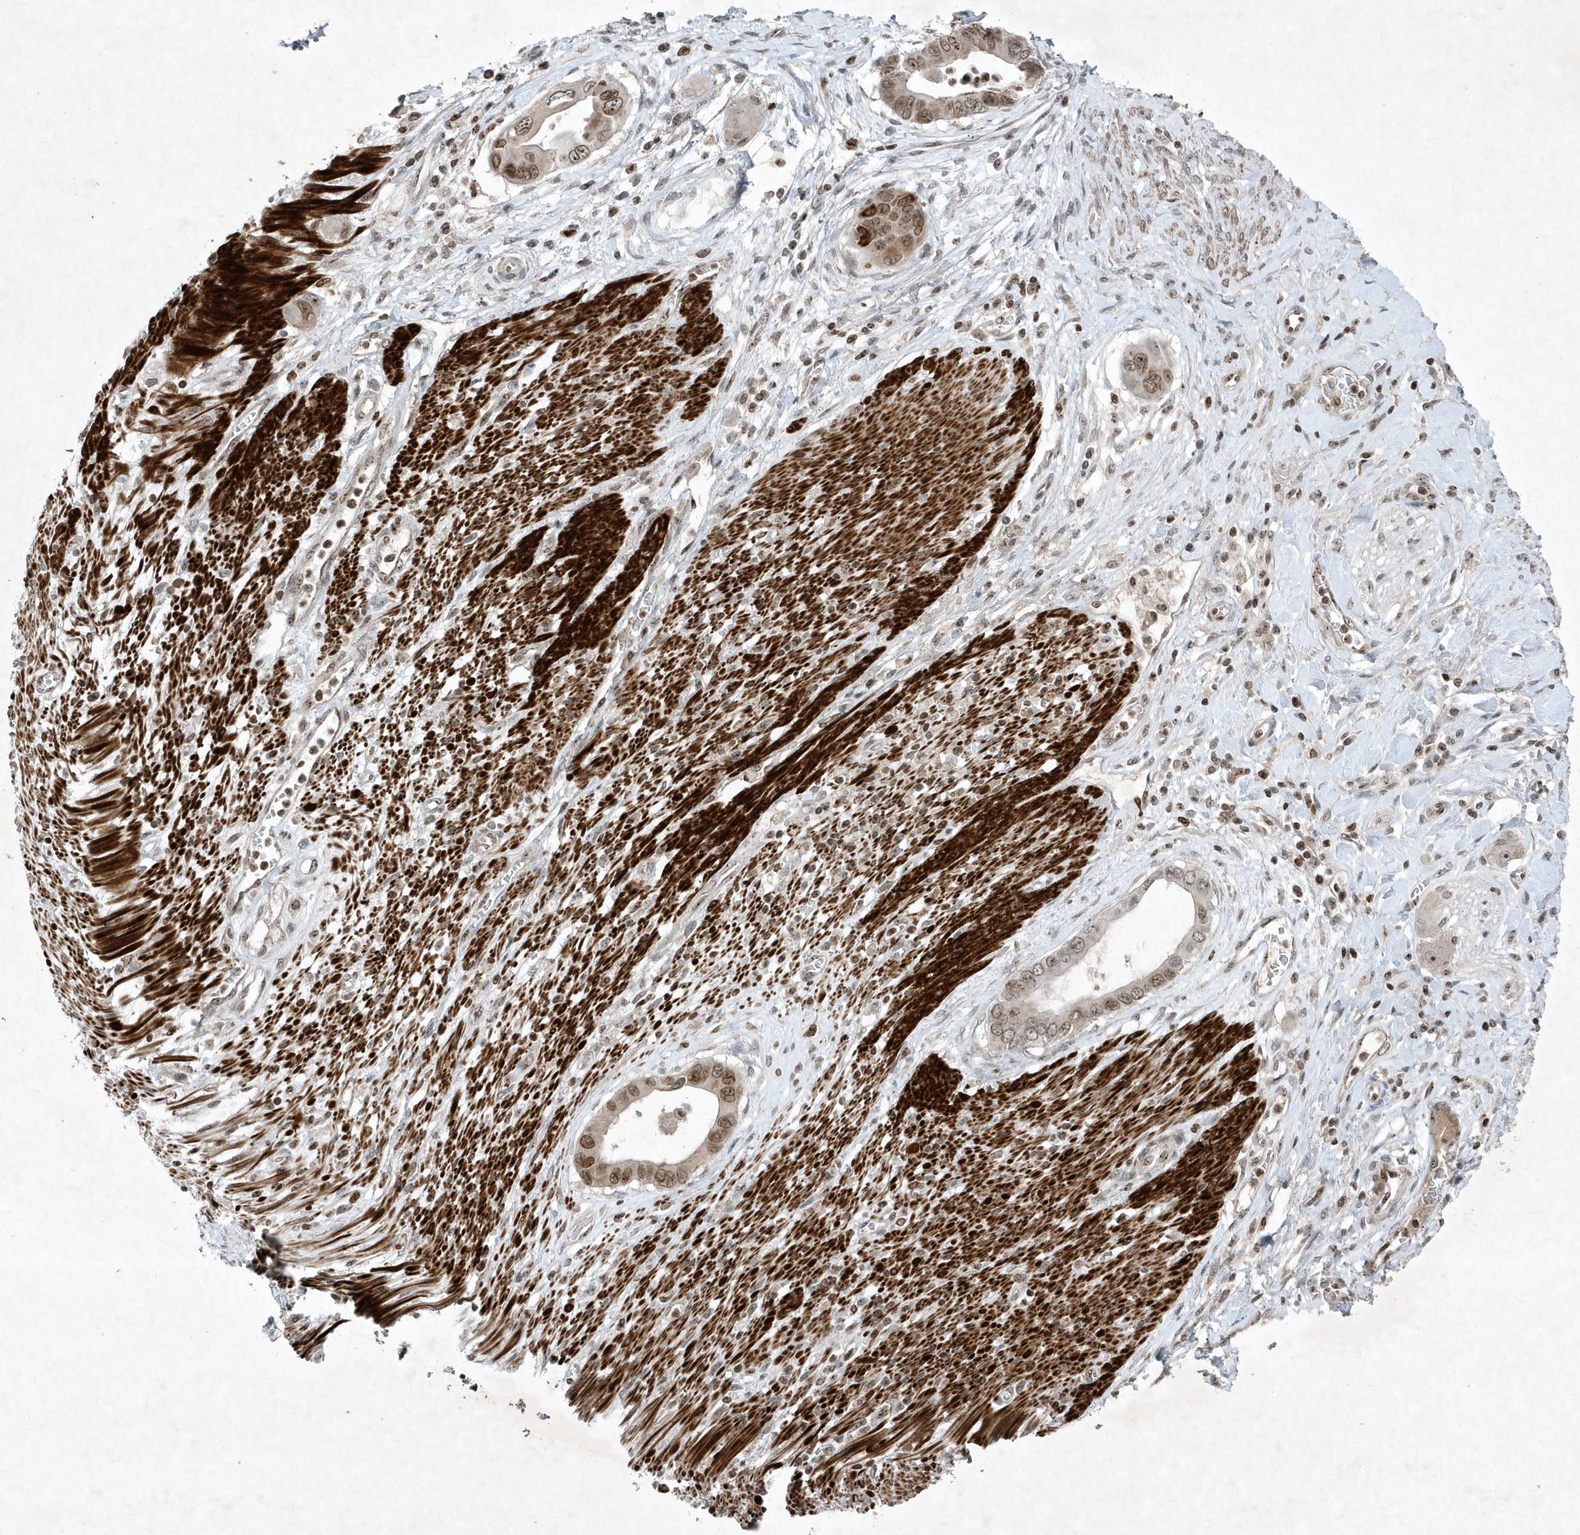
{"staining": {"intensity": "moderate", "quantity": ">75%", "location": "nuclear"}, "tissue": "pancreatic cancer", "cell_type": "Tumor cells", "image_type": "cancer", "snomed": [{"axis": "morphology", "description": "Adenocarcinoma, NOS"}, {"axis": "topography", "description": "Pancreas"}], "caption": "Immunohistochemical staining of human pancreatic cancer demonstrates medium levels of moderate nuclear expression in about >75% of tumor cells.", "gene": "QTRT2", "patient": {"sex": "male", "age": 68}}